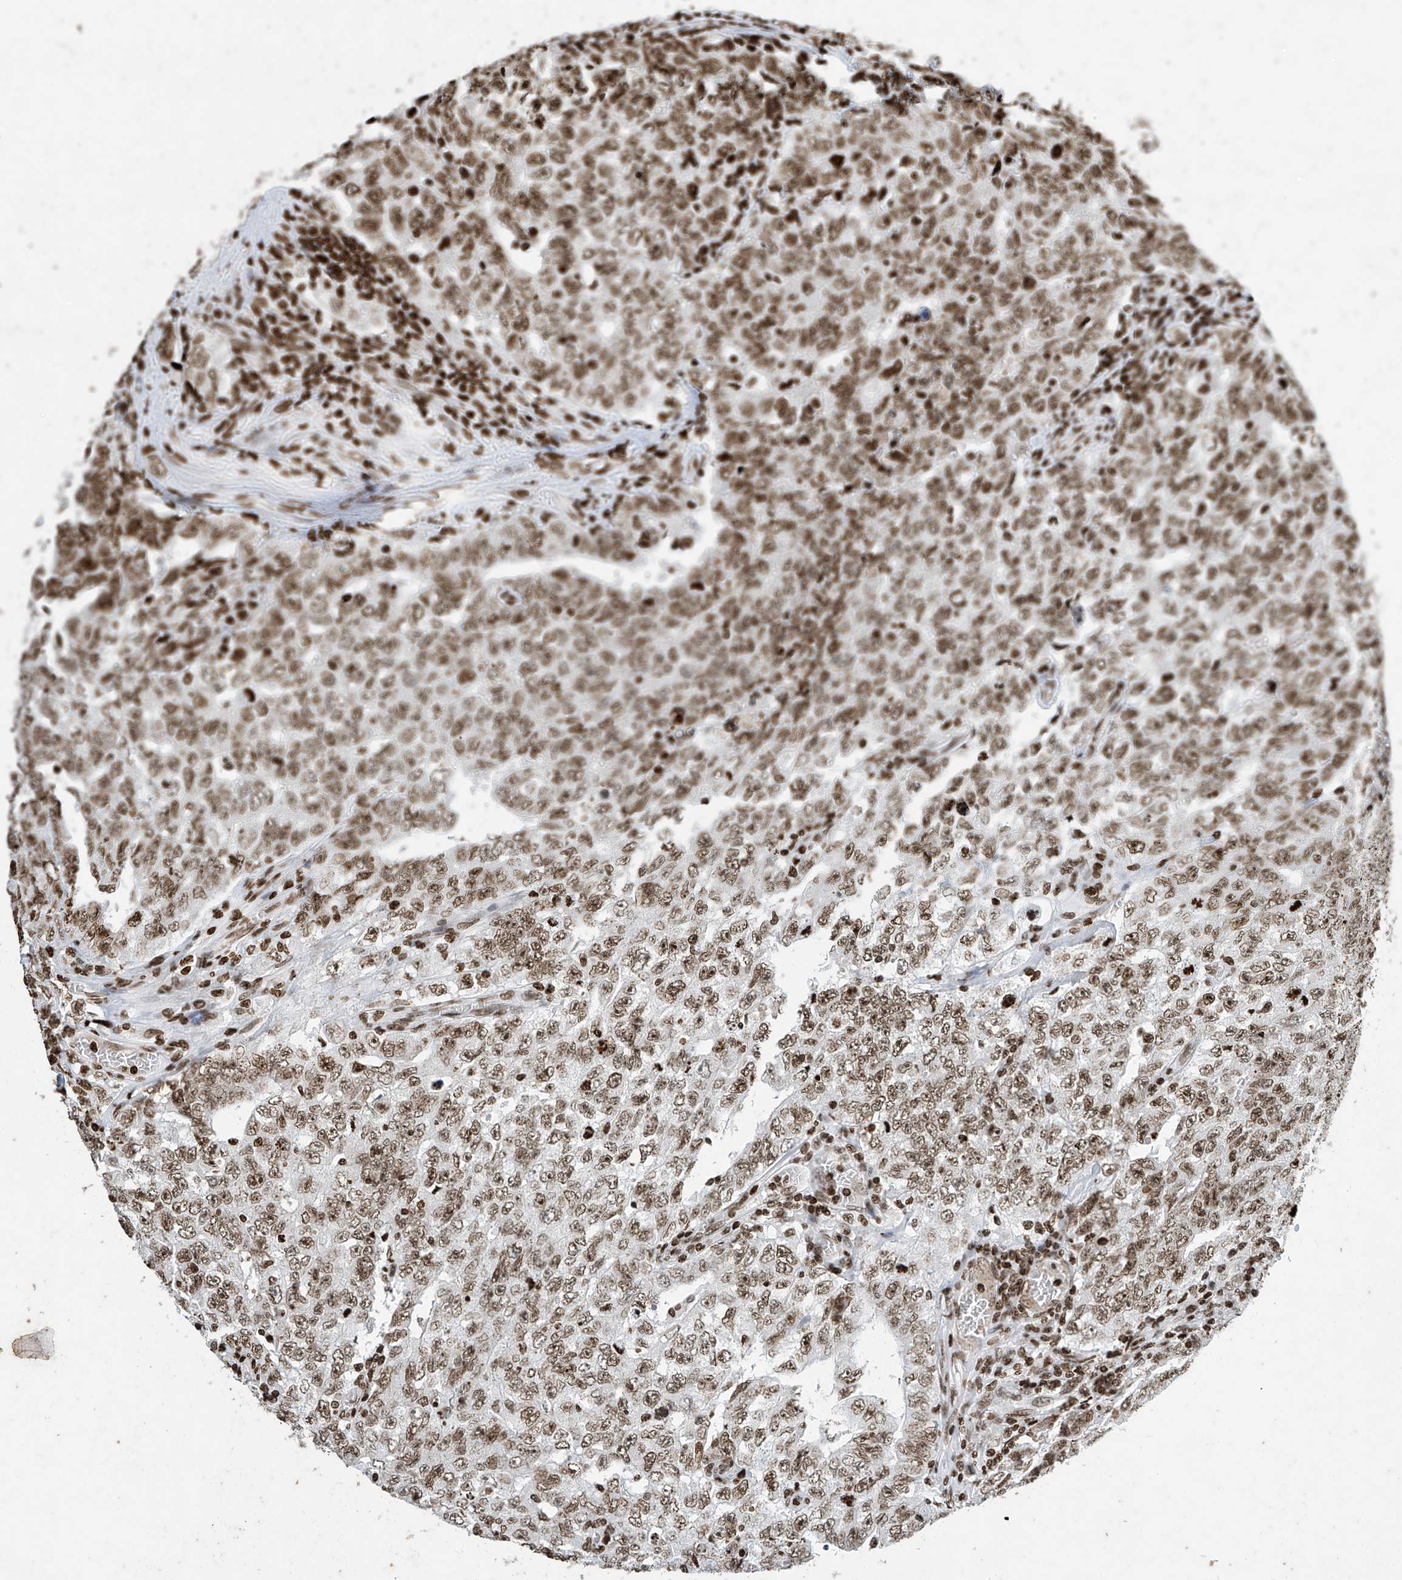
{"staining": {"intensity": "moderate", "quantity": ">75%", "location": "nuclear"}, "tissue": "testis cancer", "cell_type": "Tumor cells", "image_type": "cancer", "snomed": [{"axis": "morphology", "description": "Carcinoma, Embryonal, NOS"}, {"axis": "topography", "description": "Testis"}], "caption": "Protein staining demonstrates moderate nuclear expression in approximately >75% of tumor cells in embryonal carcinoma (testis). (IHC, brightfield microscopy, high magnification).", "gene": "H4C16", "patient": {"sex": "male", "age": 26}}